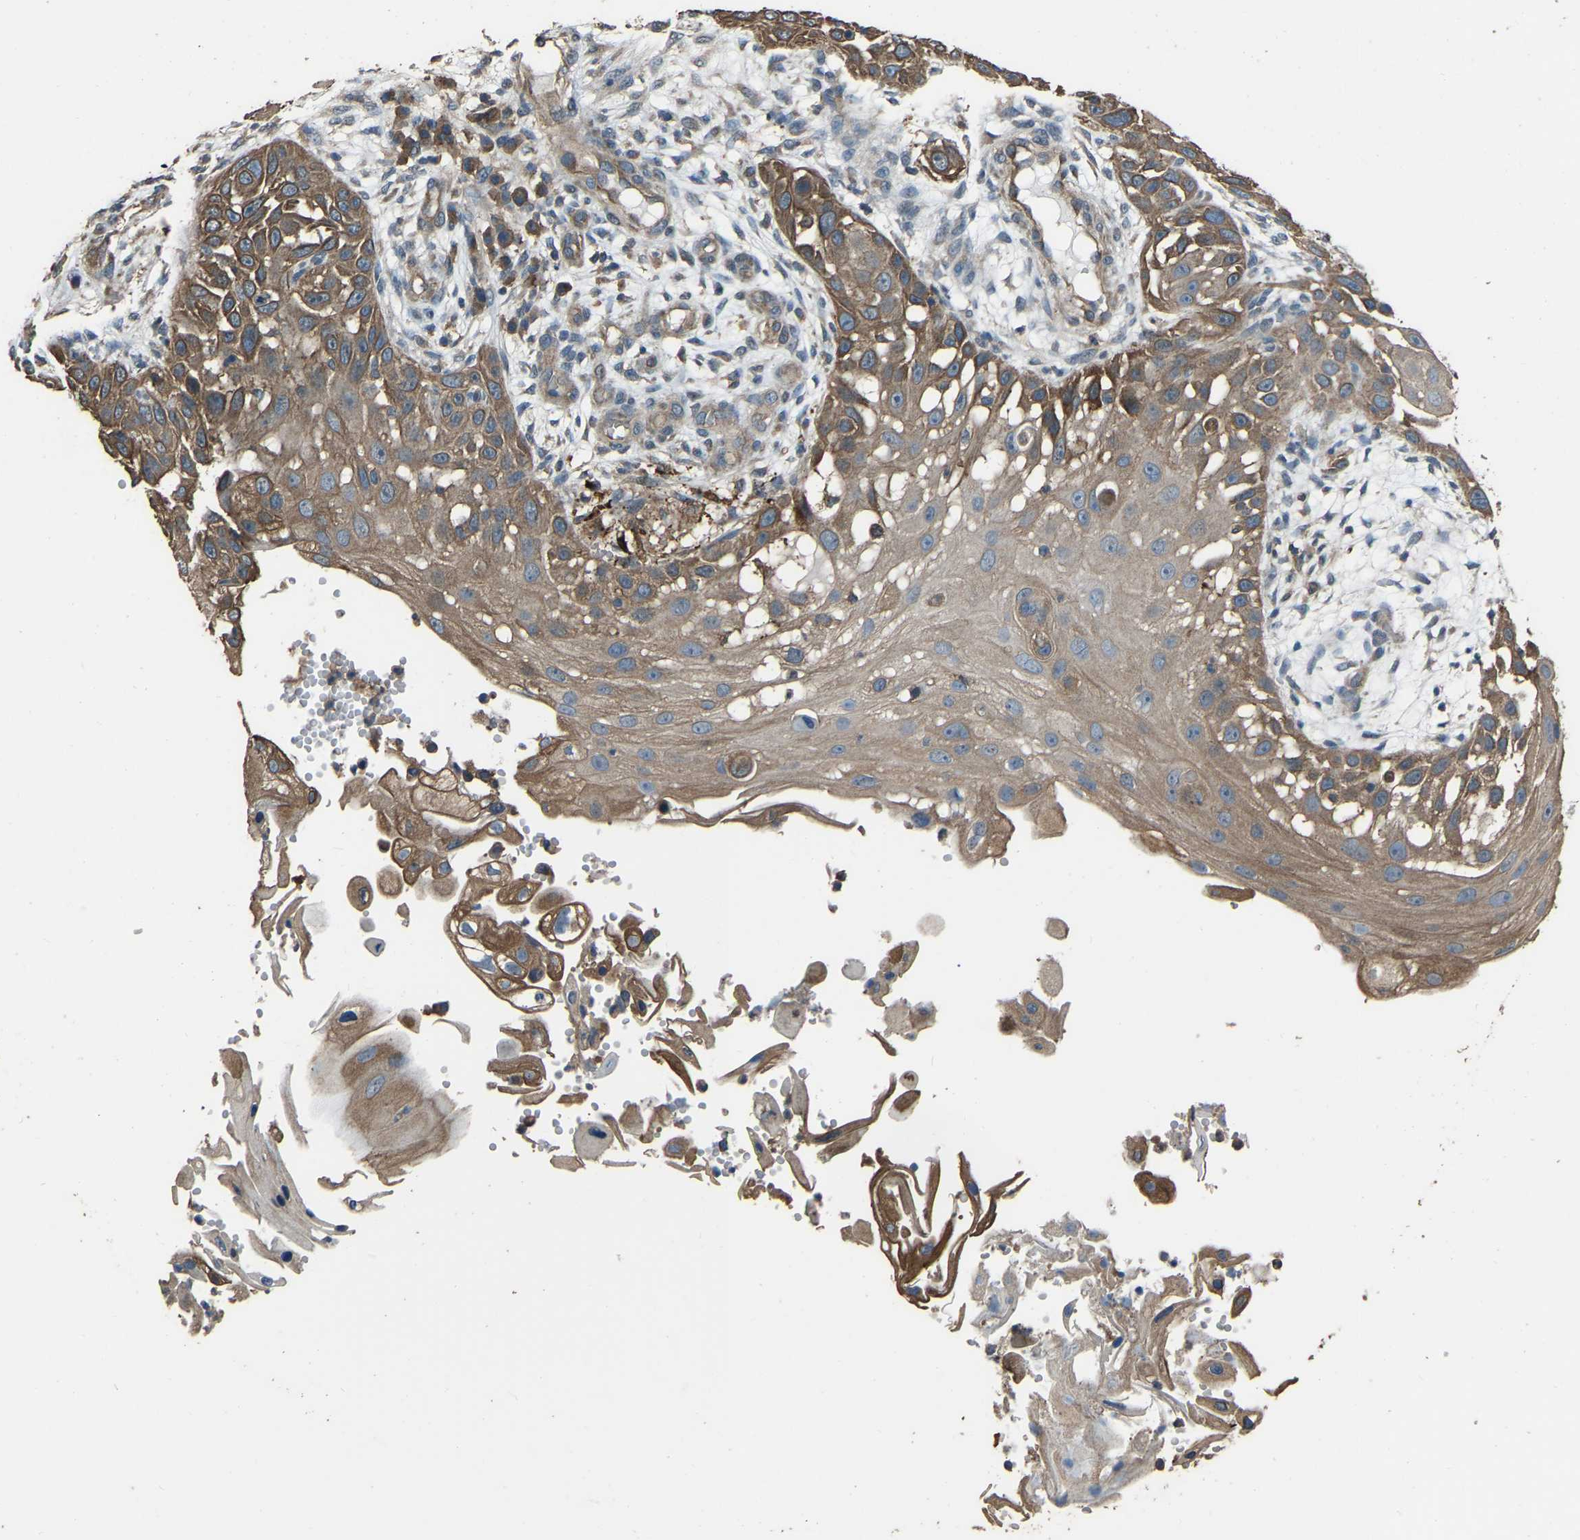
{"staining": {"intensity": "moderate", "quantity": ">75%", "location": "cytoplasmic/membranous"}, "tissue": "skin cancer", "cell_type": "Tumor cells", "image_type": "cancer", "snomed": [{"axis": "morphology", "description": "Squamous cell carcinoma, NOS"}, {"axis": "topography", "description": "Skin"}], "caption": "Immunohistochemistry (IHC) (DAB) staining of human skin cancer displays moderate cytoplasmic/membranous protein staining in approximately >75% of tumor cells.", "gene": "SLC4A2", "patient": {"sex": "female", "age": 44}}